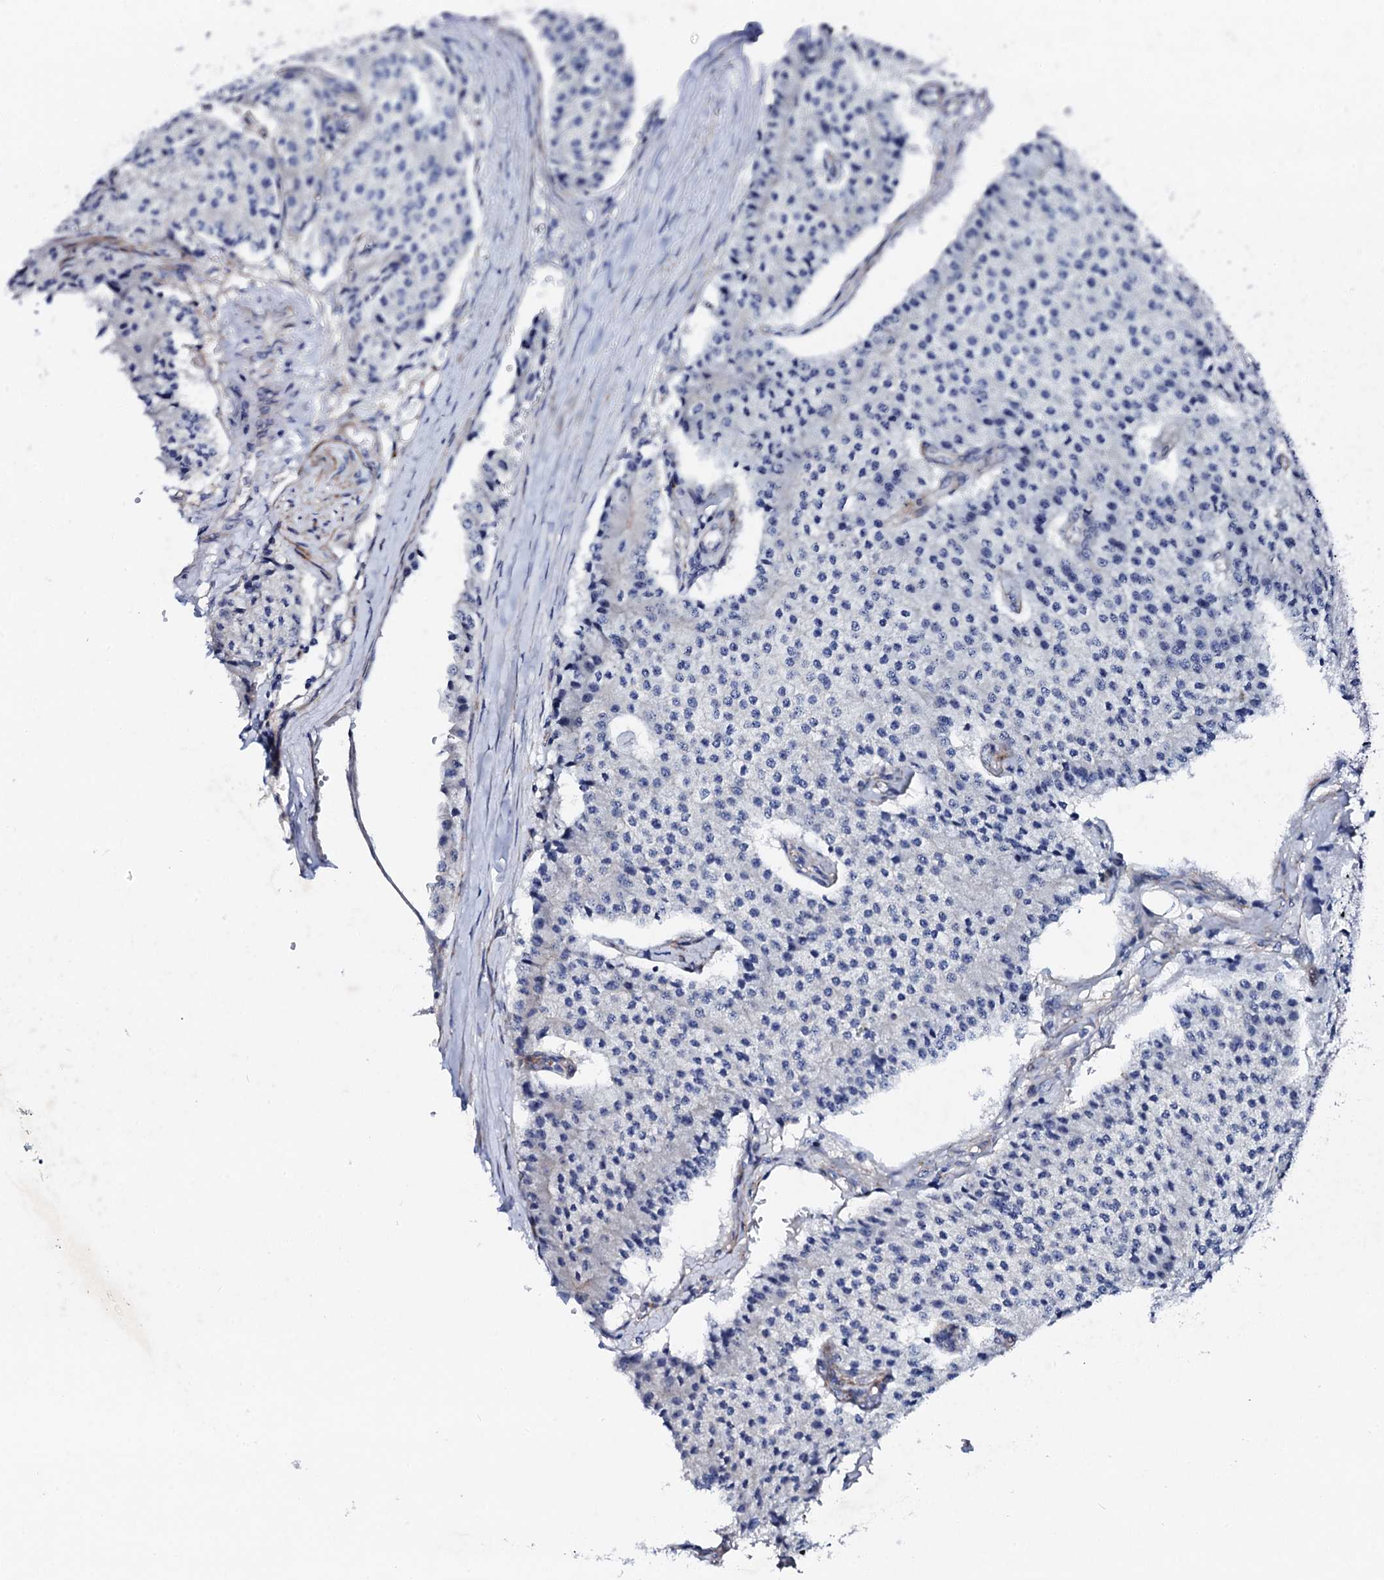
{"staining": {"intensity": "negative", "quantity": "none", "location": "none"}, "tissue": "carcinoid", "cell_type": "Tumor cells", "image_type": "cancer", "snomed": [{"axis": "morphology", "description": "Carcinoid, malignant, NOS"}, {"axis": "topography", "description": "Colon"}], "caption": "This is an IHC micrograph of carcinoid. There is no positivity in tumor cells.", "gene": "TRDN", "patient": {"sex": "female", "age": 52}}